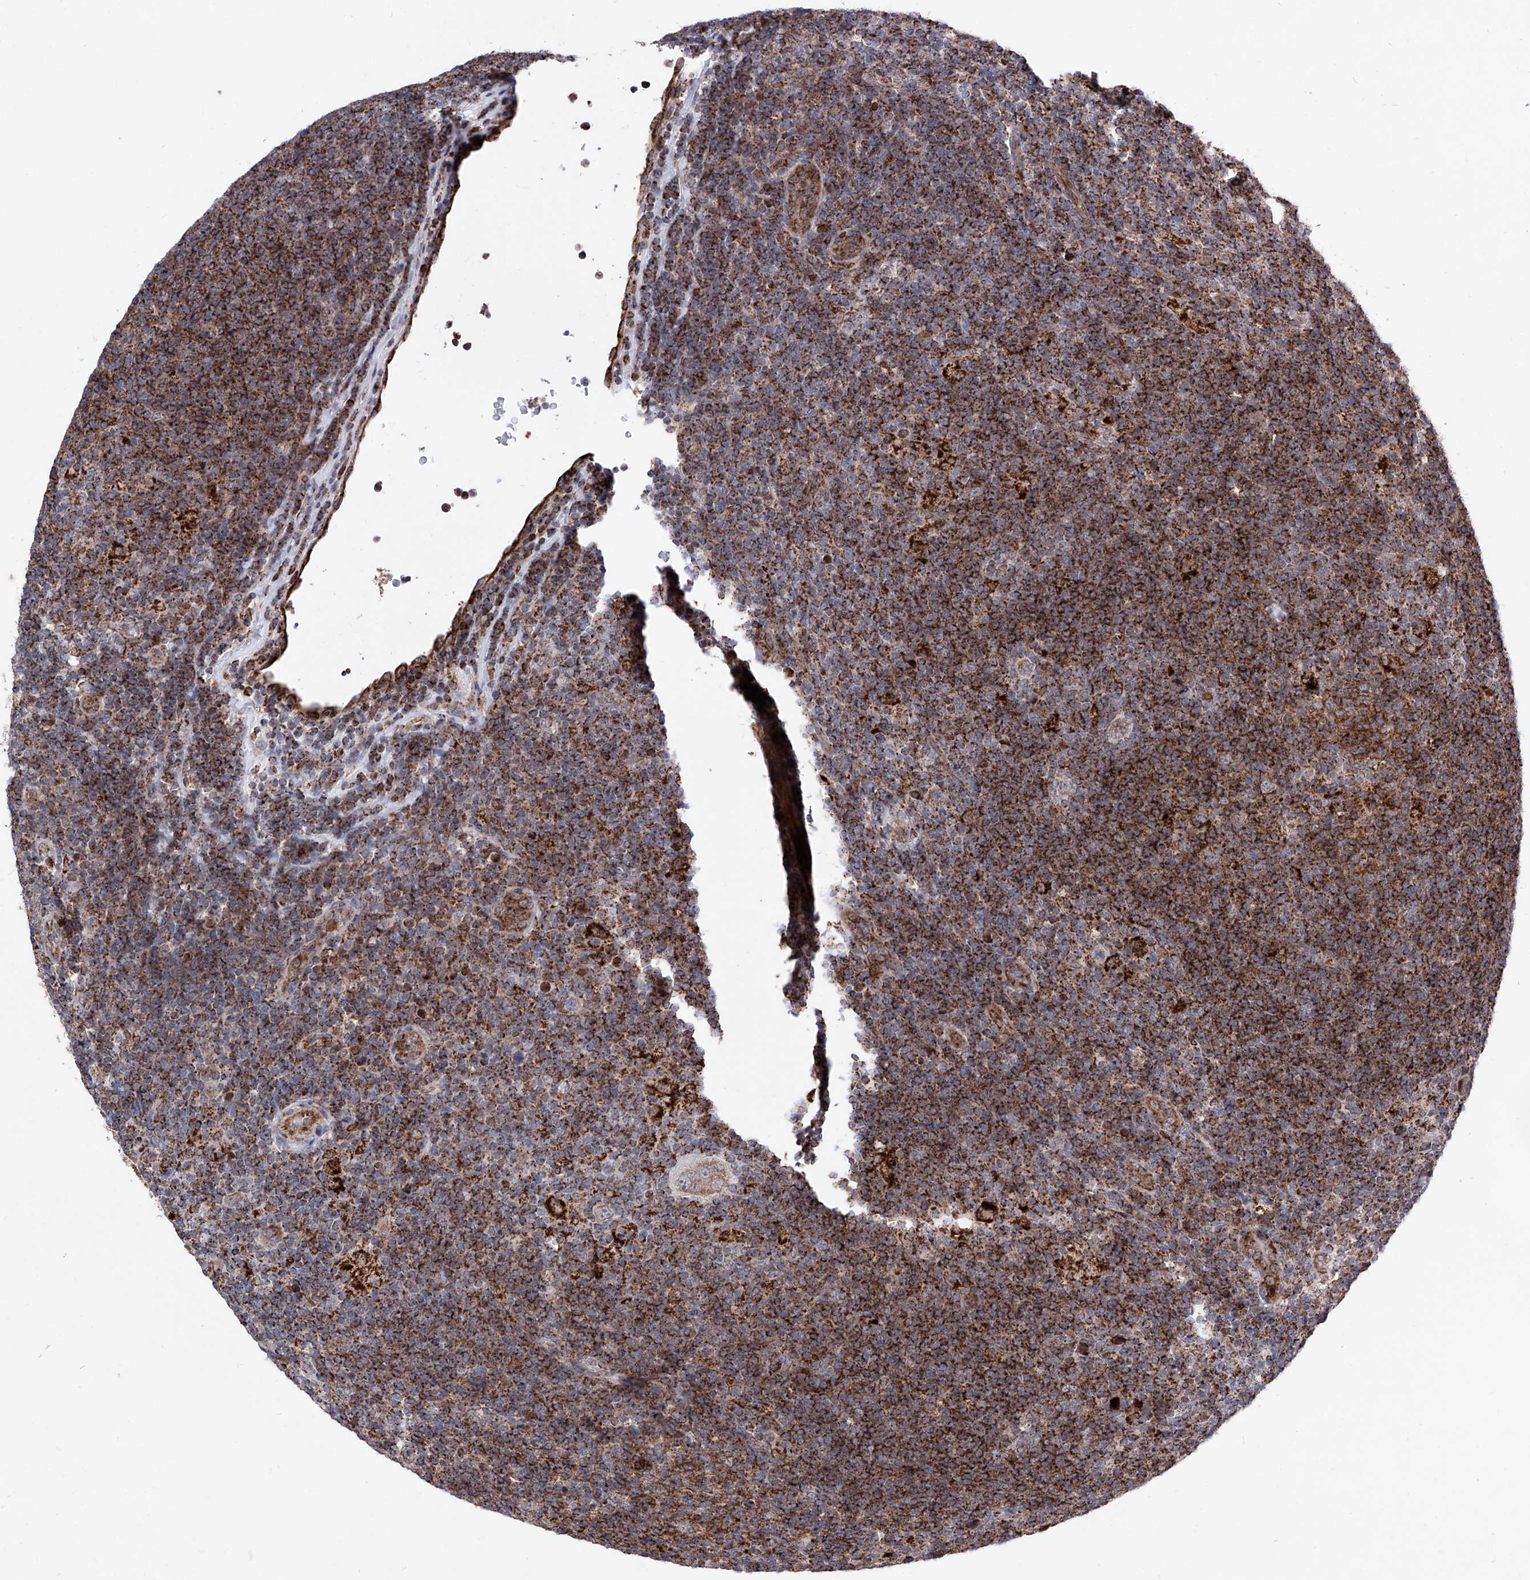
{"staining": {"intensity": "moderate", "quantity": ">75%", "location": "cytoplasmic/membranous"}, "tissue": "lymphoma", "cell_type": "Tumor cells", "image_type": "cancer", "snomed": [{"axis": "morphology", "description": "Hodgkin's disease, NOS"}, {"axis": "topography", "description": "Lymph node"}], "caption": "Moderate cytoplasmic/membranous protein staining is identified in about >75% of tumor cells in lymphoma.", "gene": "SEMA6A", "patient": {"sex": "female", "age": 57}}